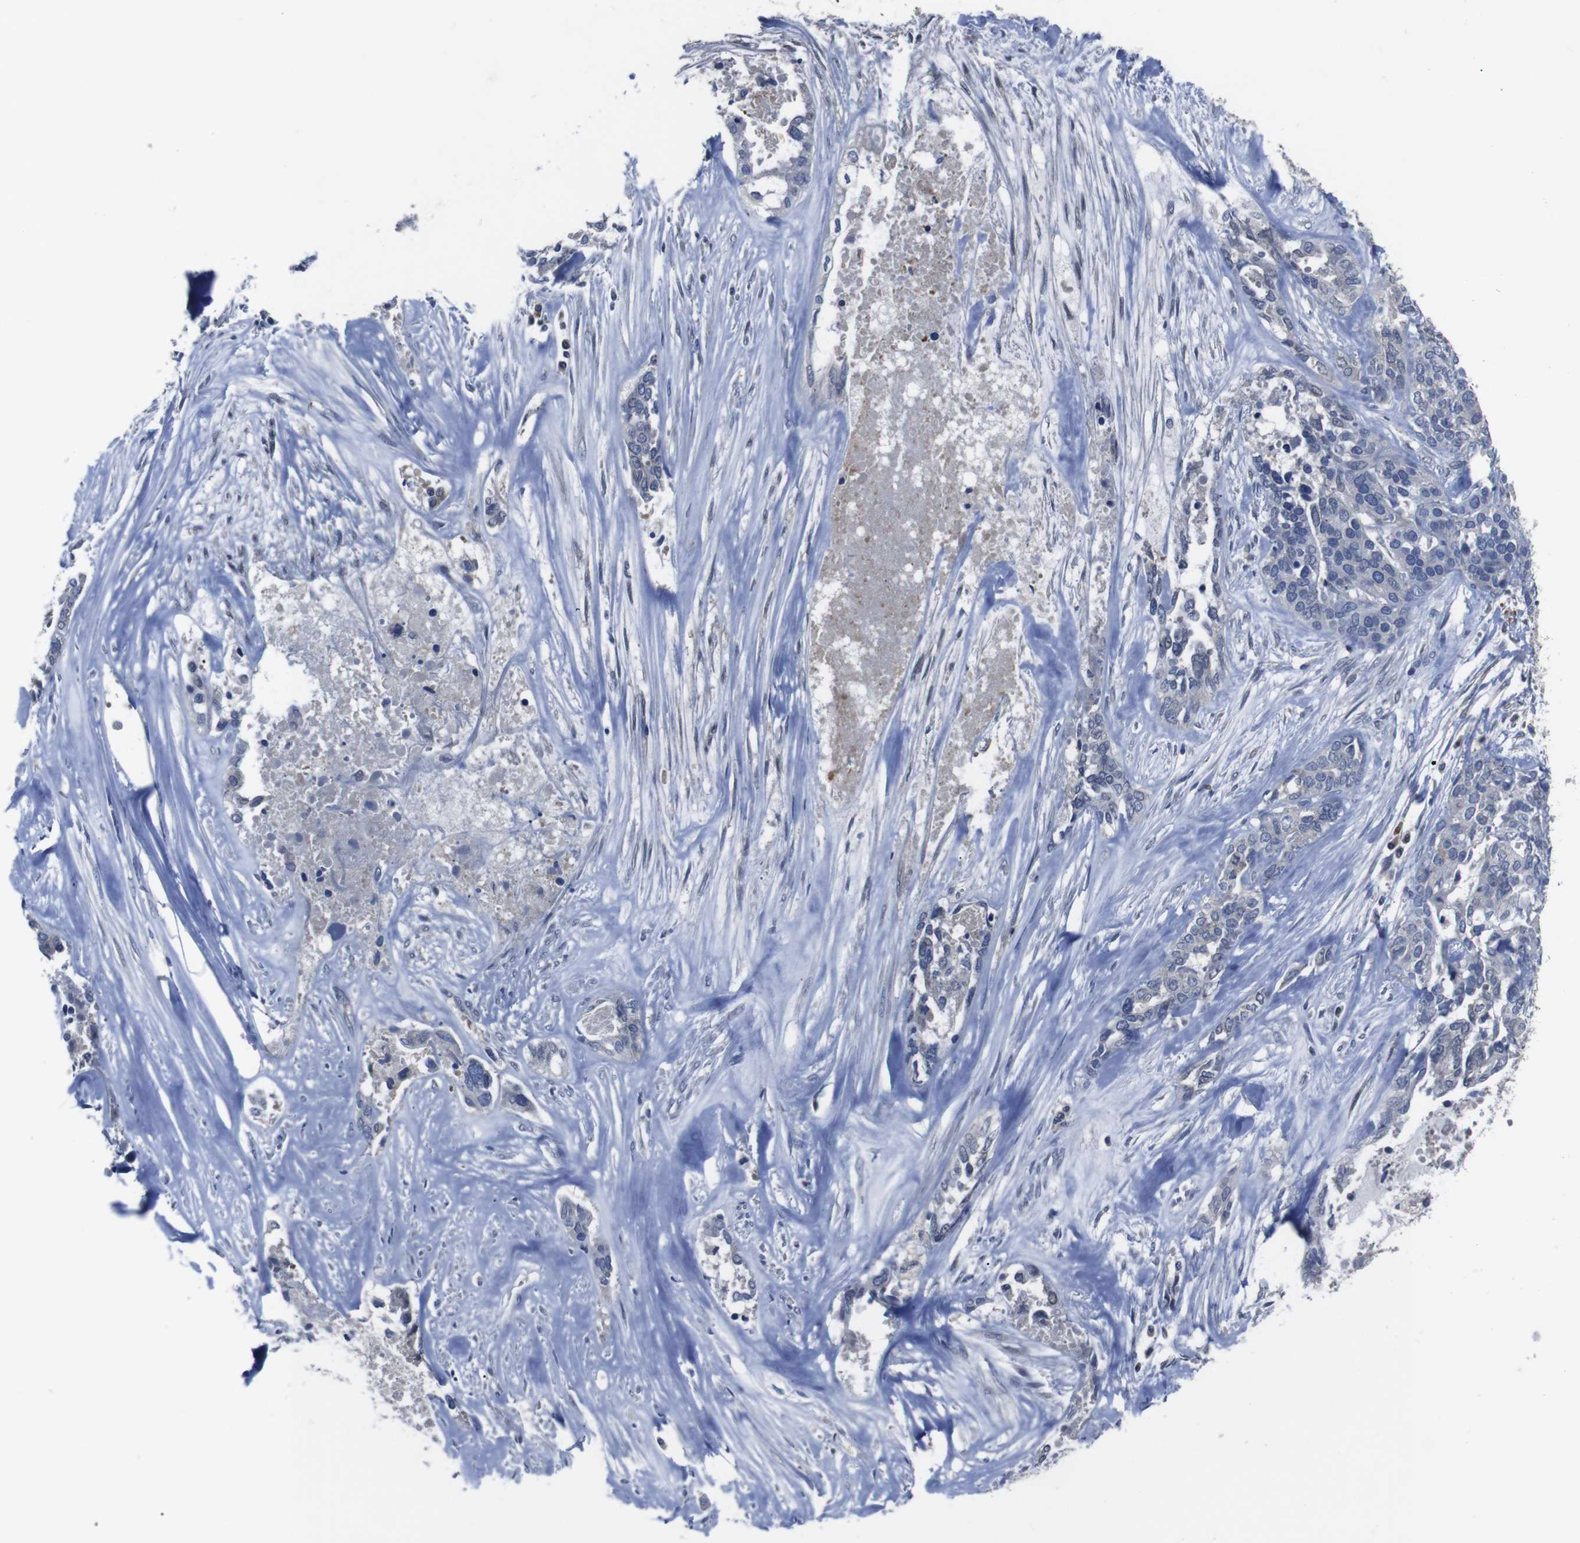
{"staining": {"intensity": "weak", "quantity": "<25%", "location": "cytoplasmic/membranous"}, "tissue": "ovarian cancer", "cell_type": "Tumor cells", "image_type": "cancer", "snomed": [{"axis": "morphology", "description": "Cystadenocarcinoma, serous, NOS"}, {"axis": "topography", "description": "Ovary"}], "caption": "This is an immunohistochemistry photomicrograph of human ovarian cancer (serous cystadenocarcinoma). There is no staining in tumor cells.", "gene": "SEMA4B", "patient": {"sex": "female", "age": 44}}